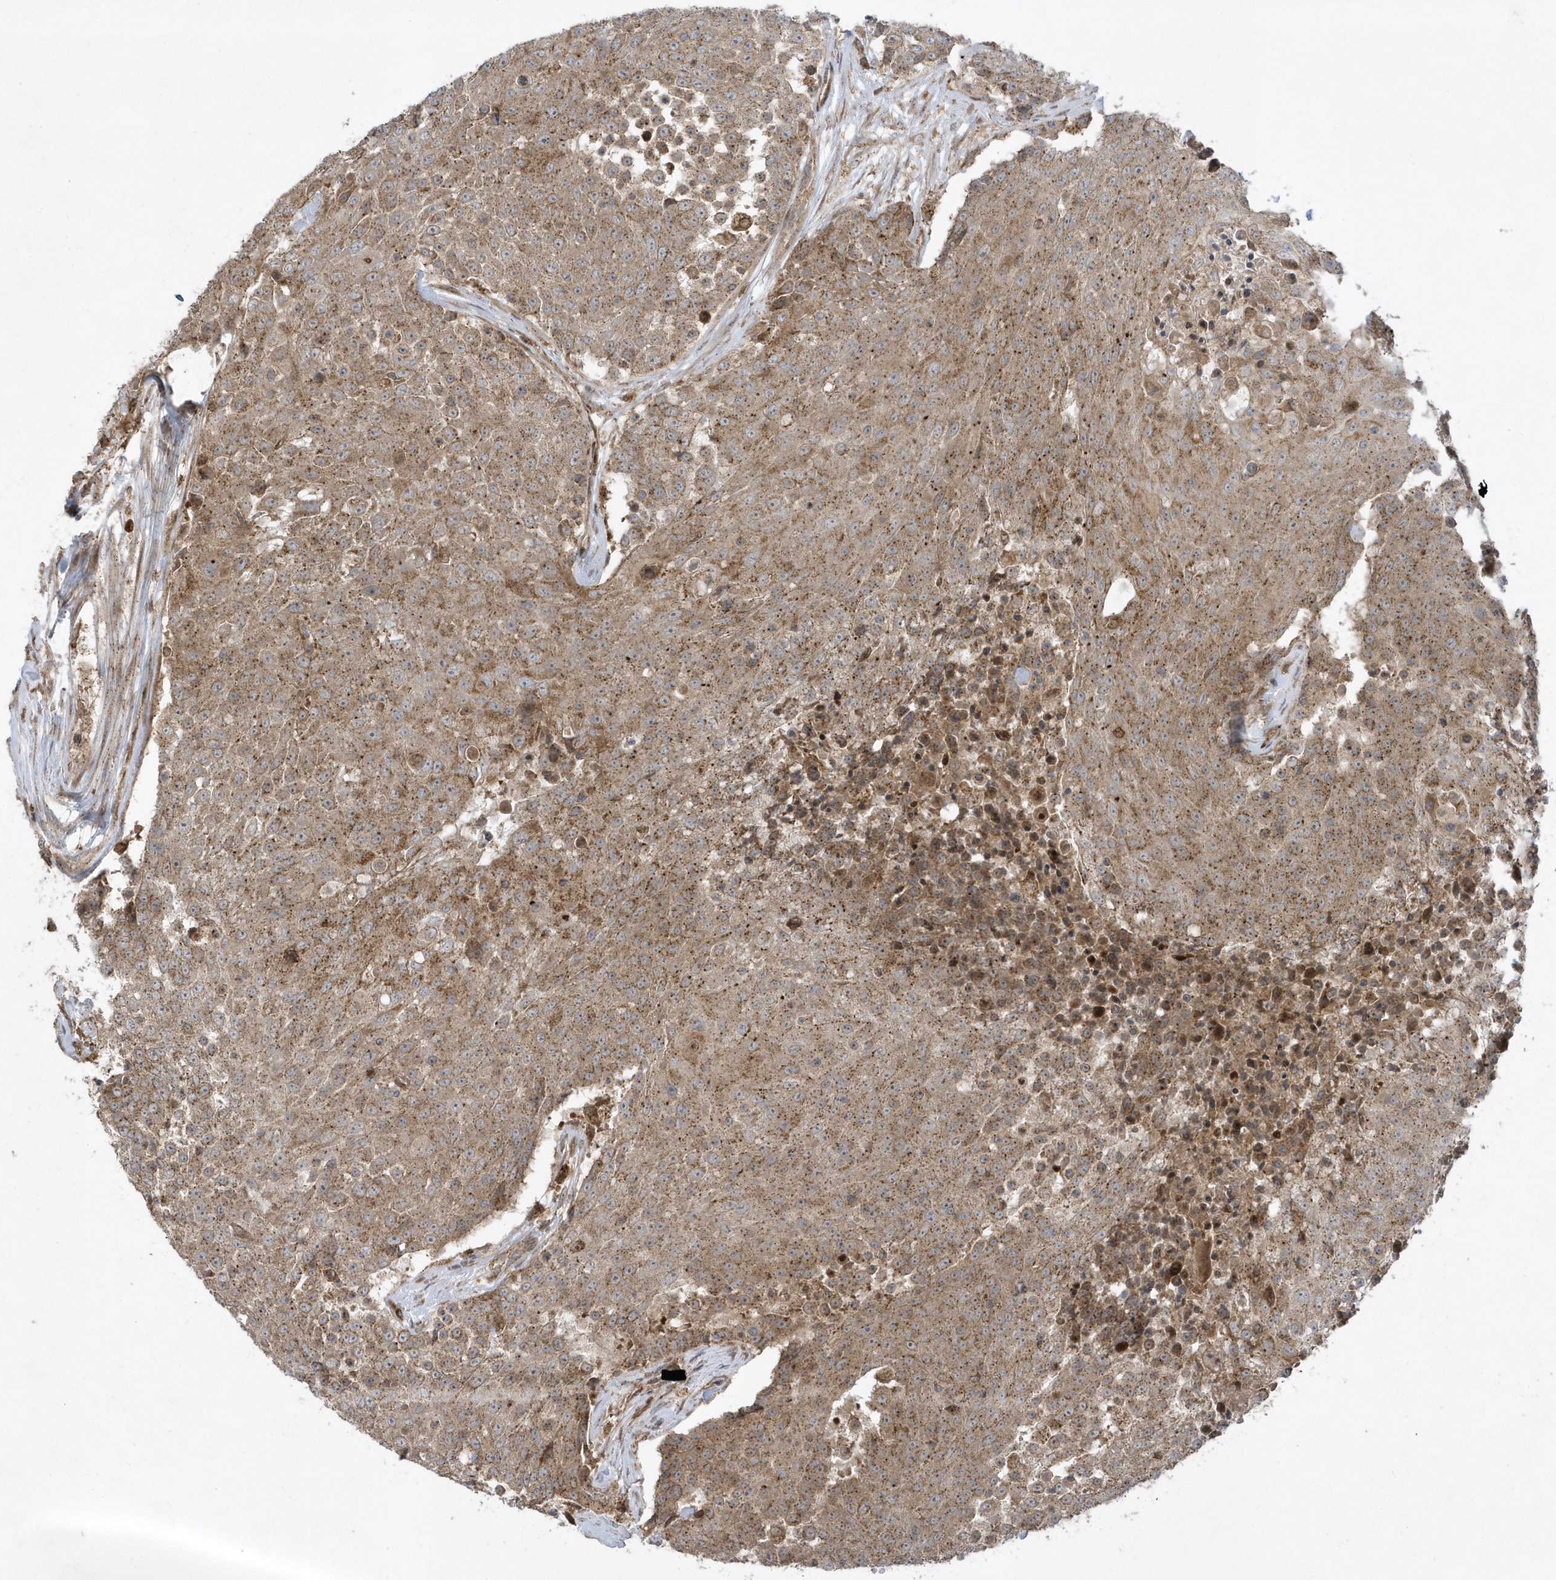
{"staining": {"intensity": "moderate", "quantity": ">75%", "location": "cytoplasmic/membranous"}, "tissue": "urothelial cancer", "cell_type": "Tumor cells", "image_type": "cancer", "snomed": [{"axis": "morphology", "description": "Urothelial carcinoma, High grade"}, {"axis": "topography", "description": "Urinary bladder"}], "caption": "Protein analysis of urothelial carcinoma (high-grade) tissue exhibits moderate cytoplasmic/membranous staining in approximately >75% of tumor cells.", "gene": "STAMBP", "patient": {"sex": "female", "age": 63}}